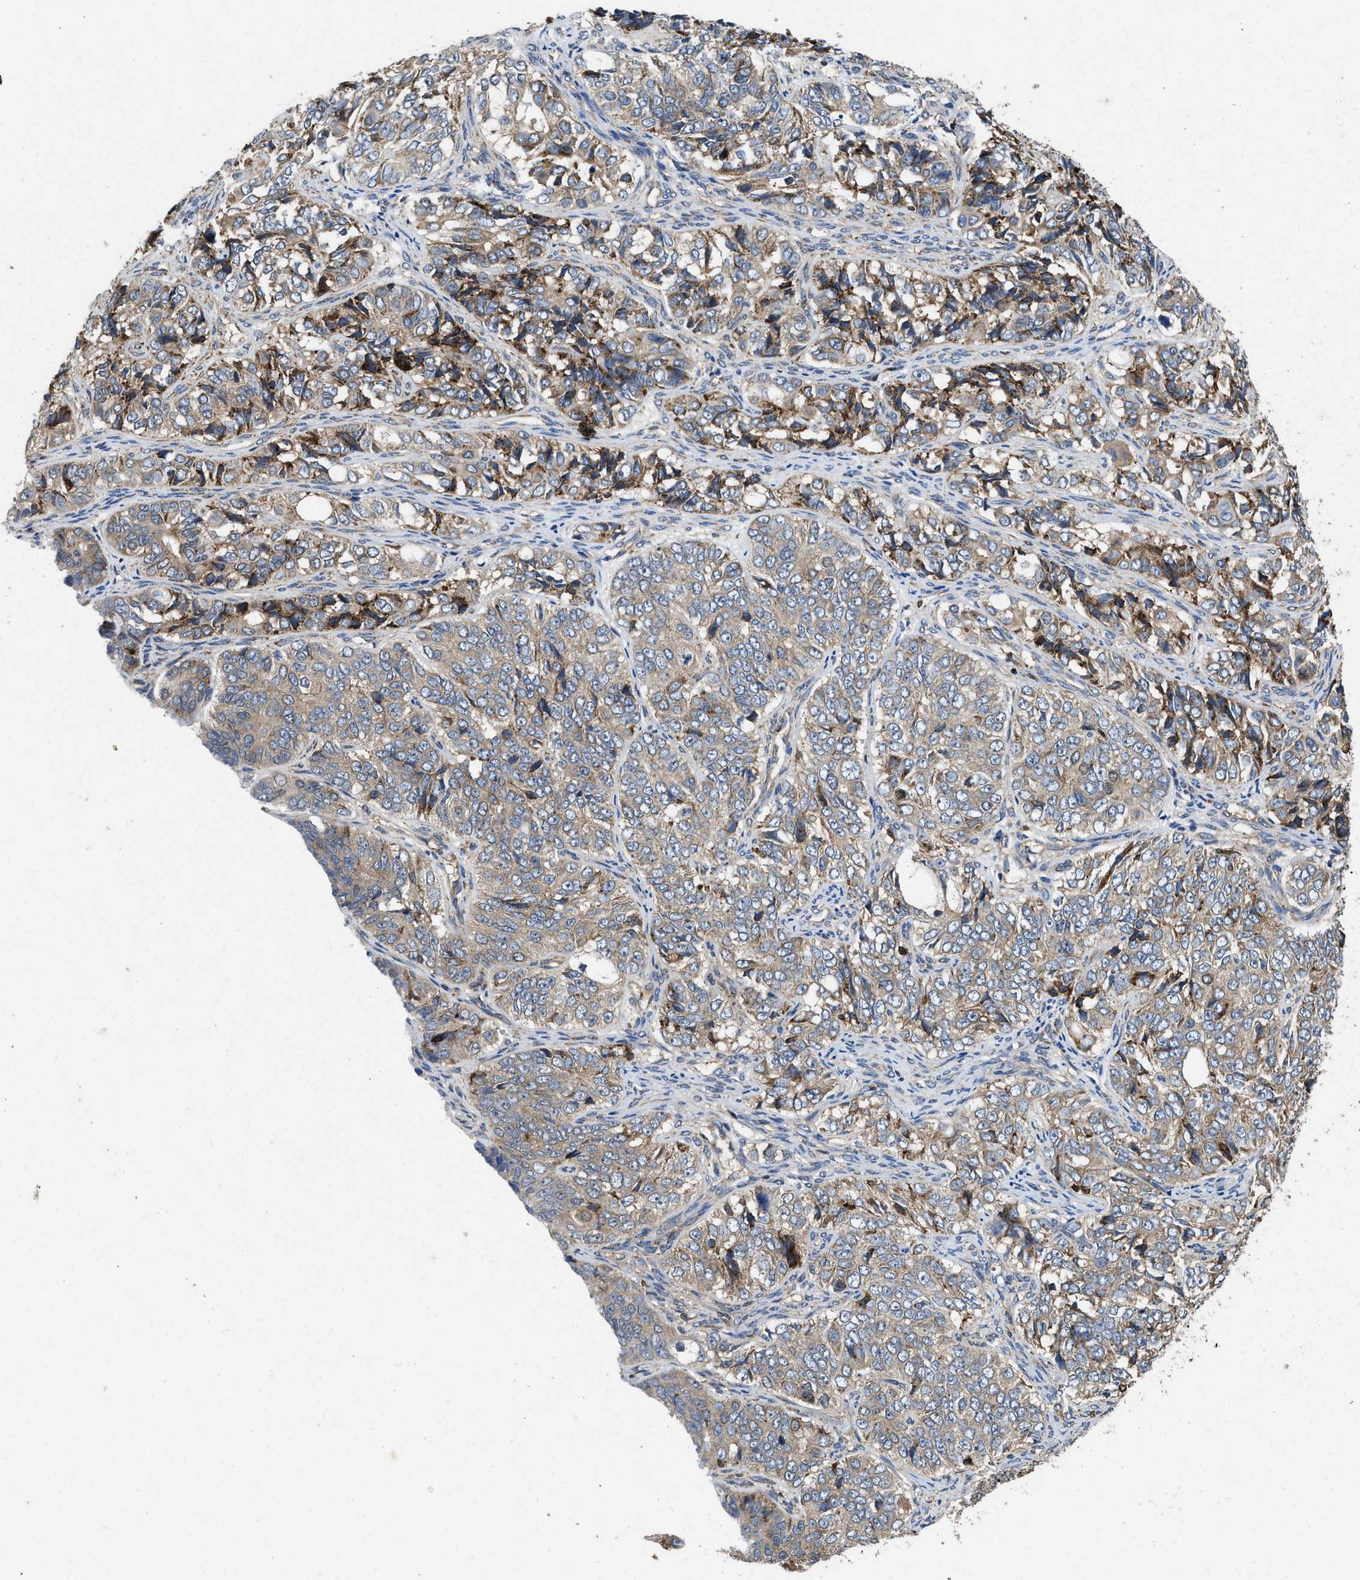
{"staining": {"intensity": "weak", "quantity": ">75%", "location": "cytoplasmic/membranous"}, "tissue": "ovarian cancer", "cell_type": "Tumor cells", "image_type": "cancer", "snomed": [{"axis": "morphology", "description": "Carcinoma, endometroid"}, {"axis": "topography", "description": "Ovary"}], "caption": "A high-resolution image shows immunohistochemistry staining of ovarian endometroid carcinoma, which displays weak cytoplasmic/membranous staining in about >75% of tumor cells.", "gene": "LINGO2", "patient": {"sex": "female", "age": 51}}